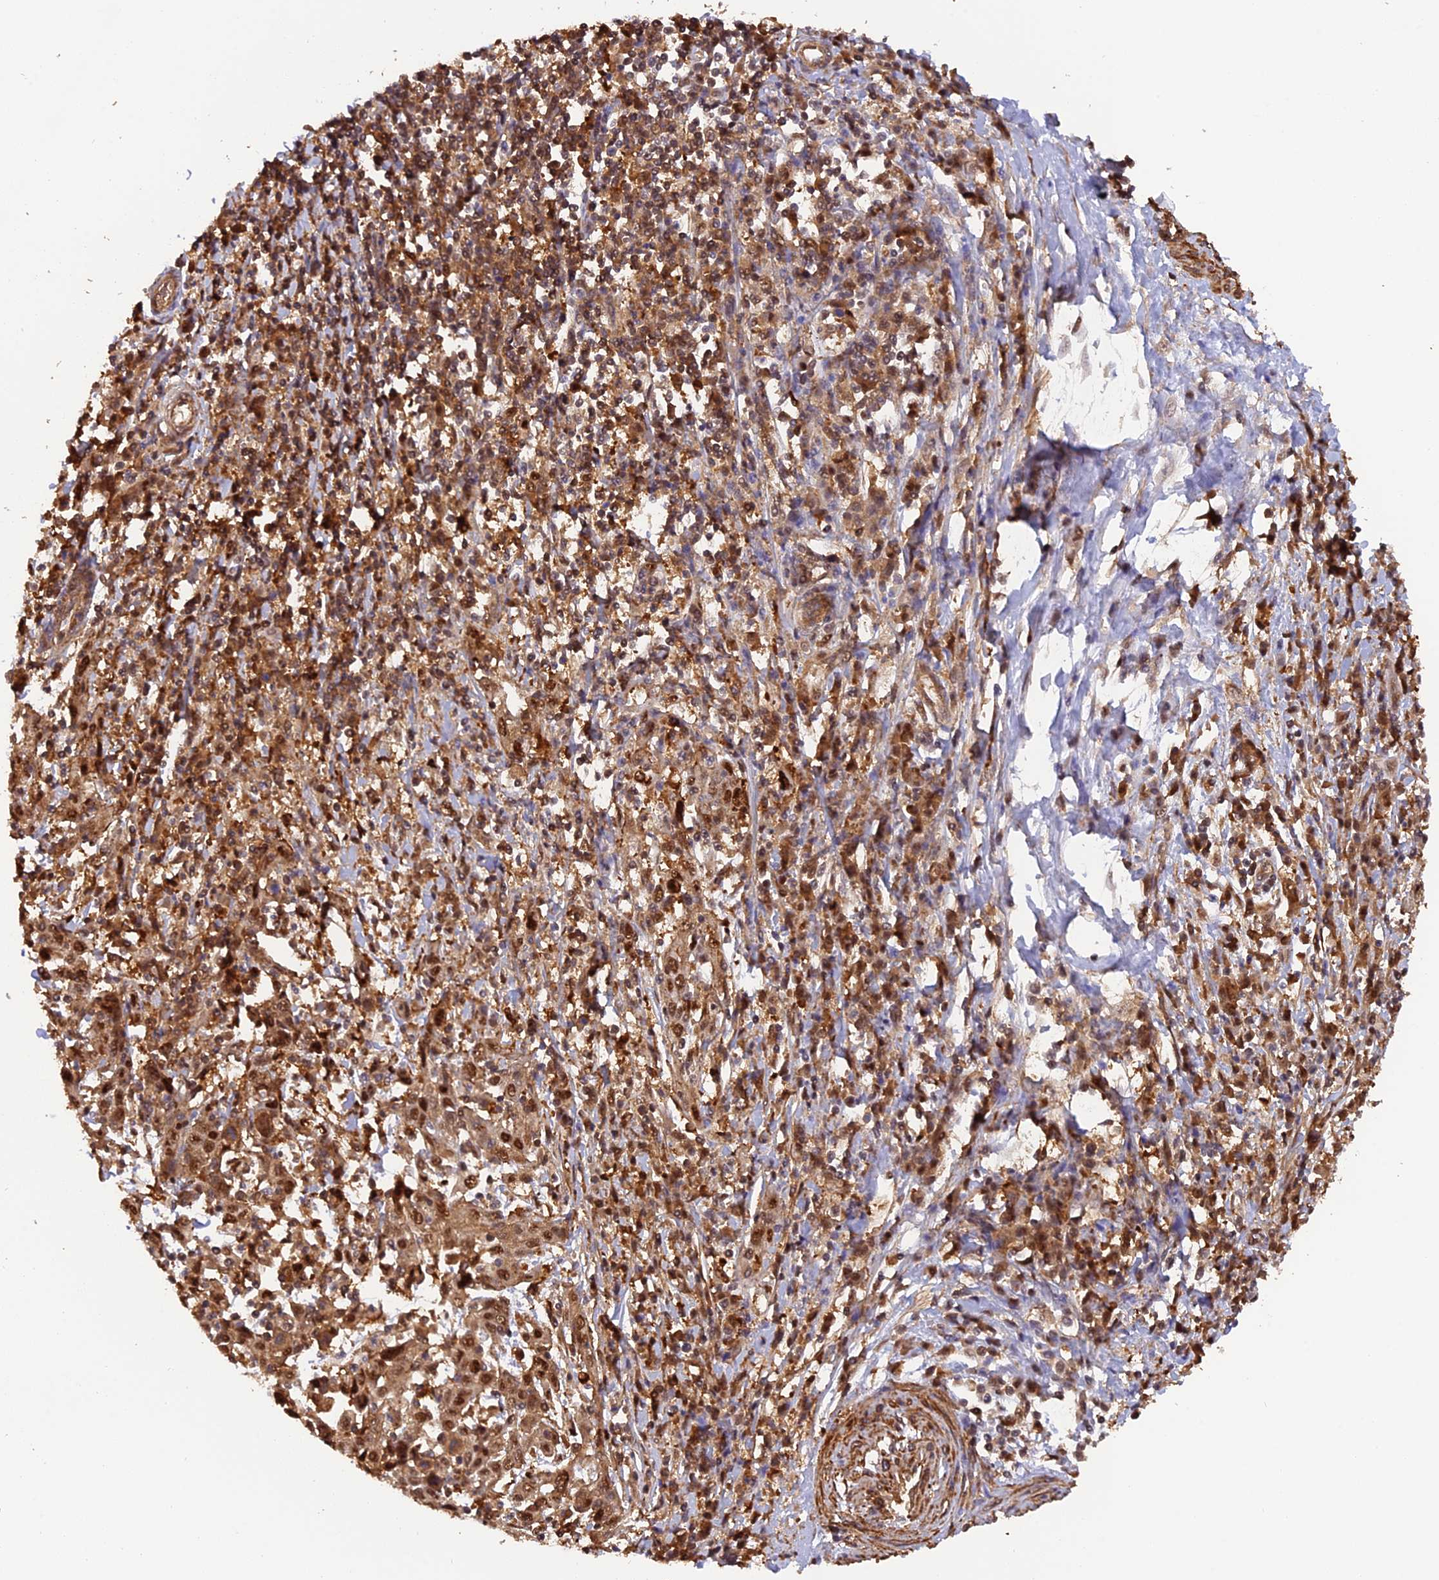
{"staining": {"intensity": "moderate", "quantity": ">75%", "location": "cytoplasmic/membranous,nuclear"}, "tissue": "cervical cancer", "cell_type": "Tumor cells", "image_type": "cancer", "snomed": [{"axis": "morphology", "description": "Squamous cell carcinoma, NOS"}, {"axis": "topography", "description": "Cervix"}], "caption": "Cervical squamous cell carcinoma stained for a protein reveals moderate cytoplasmic/membranous and nuclear positivity in tumor cells. Nuclei are stained in blue.", "gene": "PSMB3", "patient": {"sex": "female", "age": 46}}